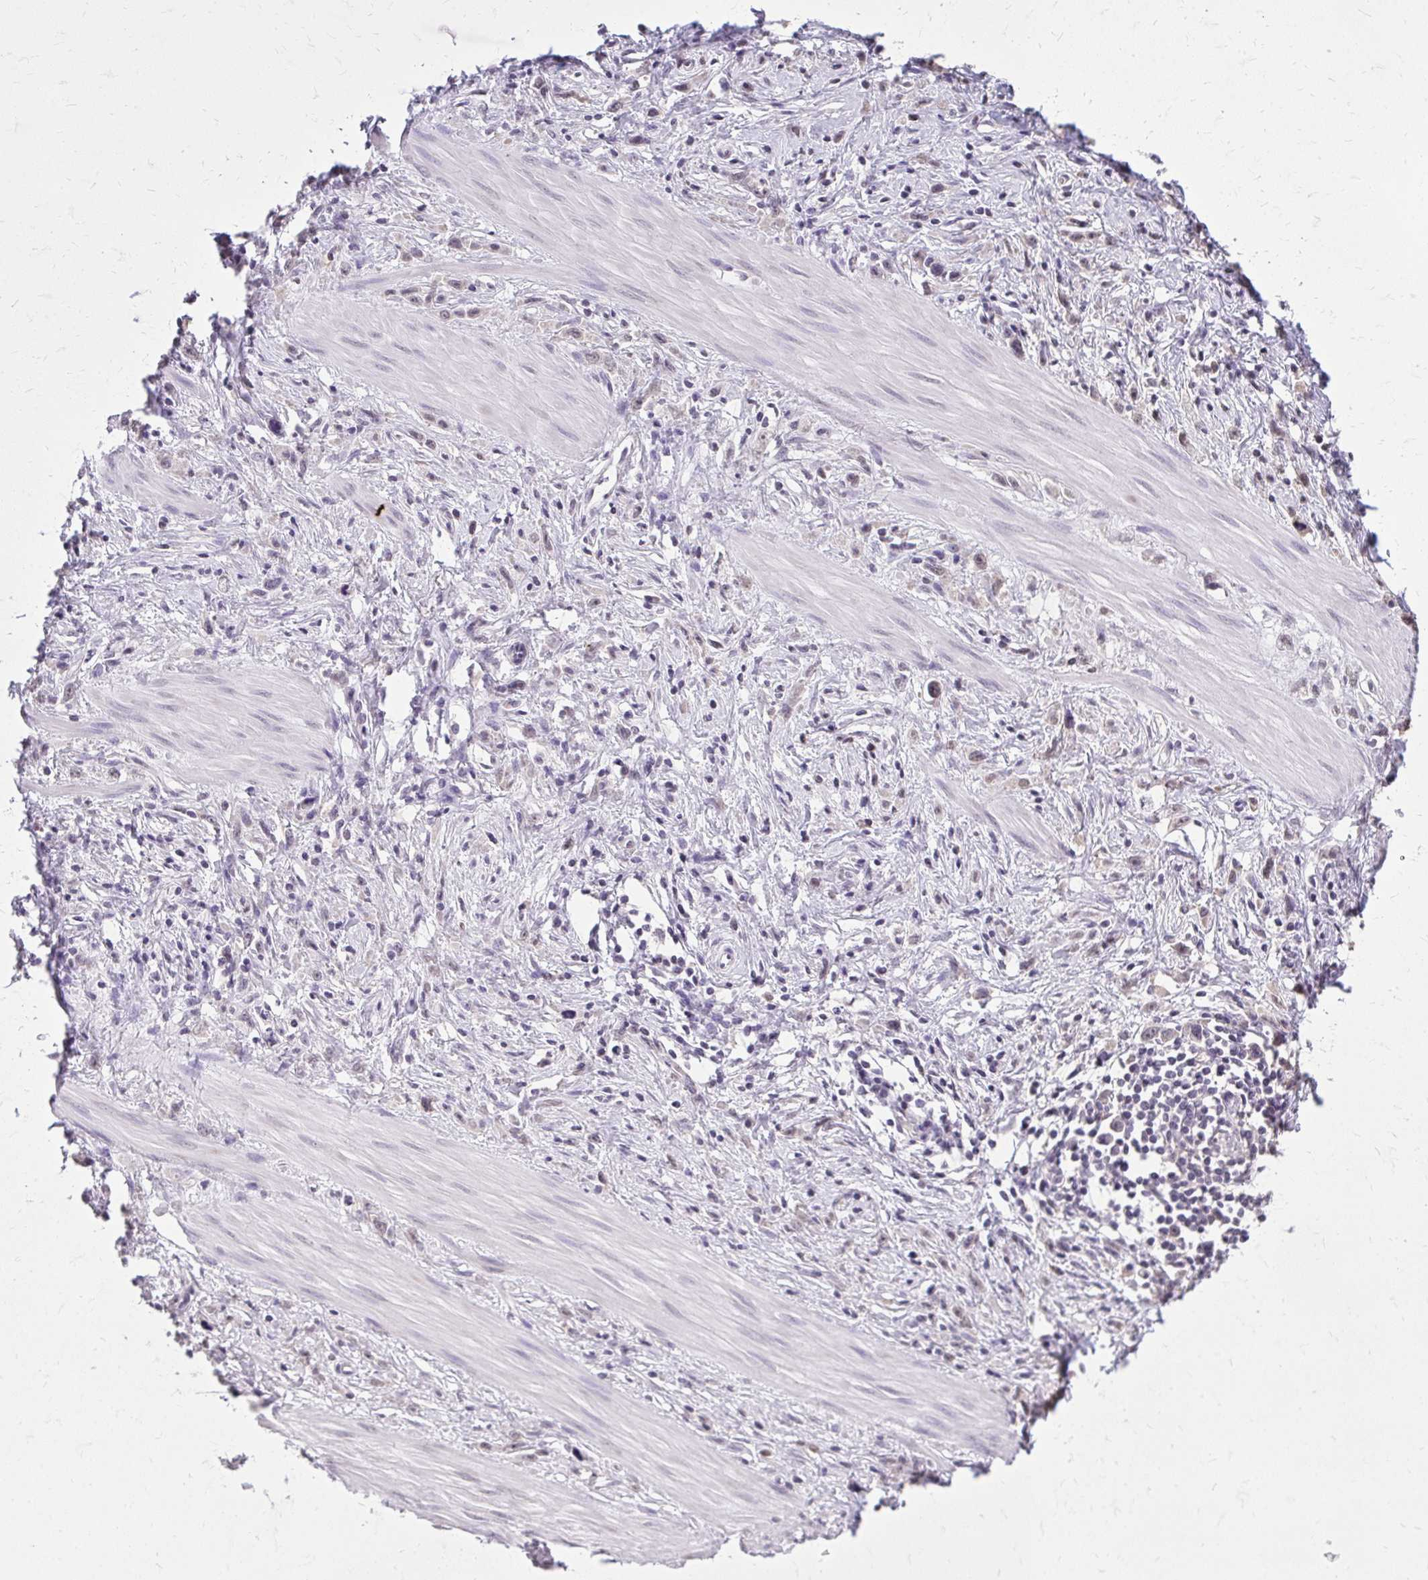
{"staining": {"intensity": "negative", "quantity": "none", "location": "none"}, "tissue": "stomach cancer", "cell_type": "Tumor cells", "image_type": "cancer", "snomed": [{"axis": "morphology", "description": "Adenocarcinoma, NOS"}, {"axis": "topography", "description": "Stomach"}], "caption": "Immunohistochemistry (IHC) photomicrograph of stomach cancer (adenocarcinoma) stained for a protein (brown), which exhibits no positivity in tumor cells. (DAB immunohistochemistry, high magnification).", "gene": "AKAP5", "patient": {"sex": "male", "age": 47}}